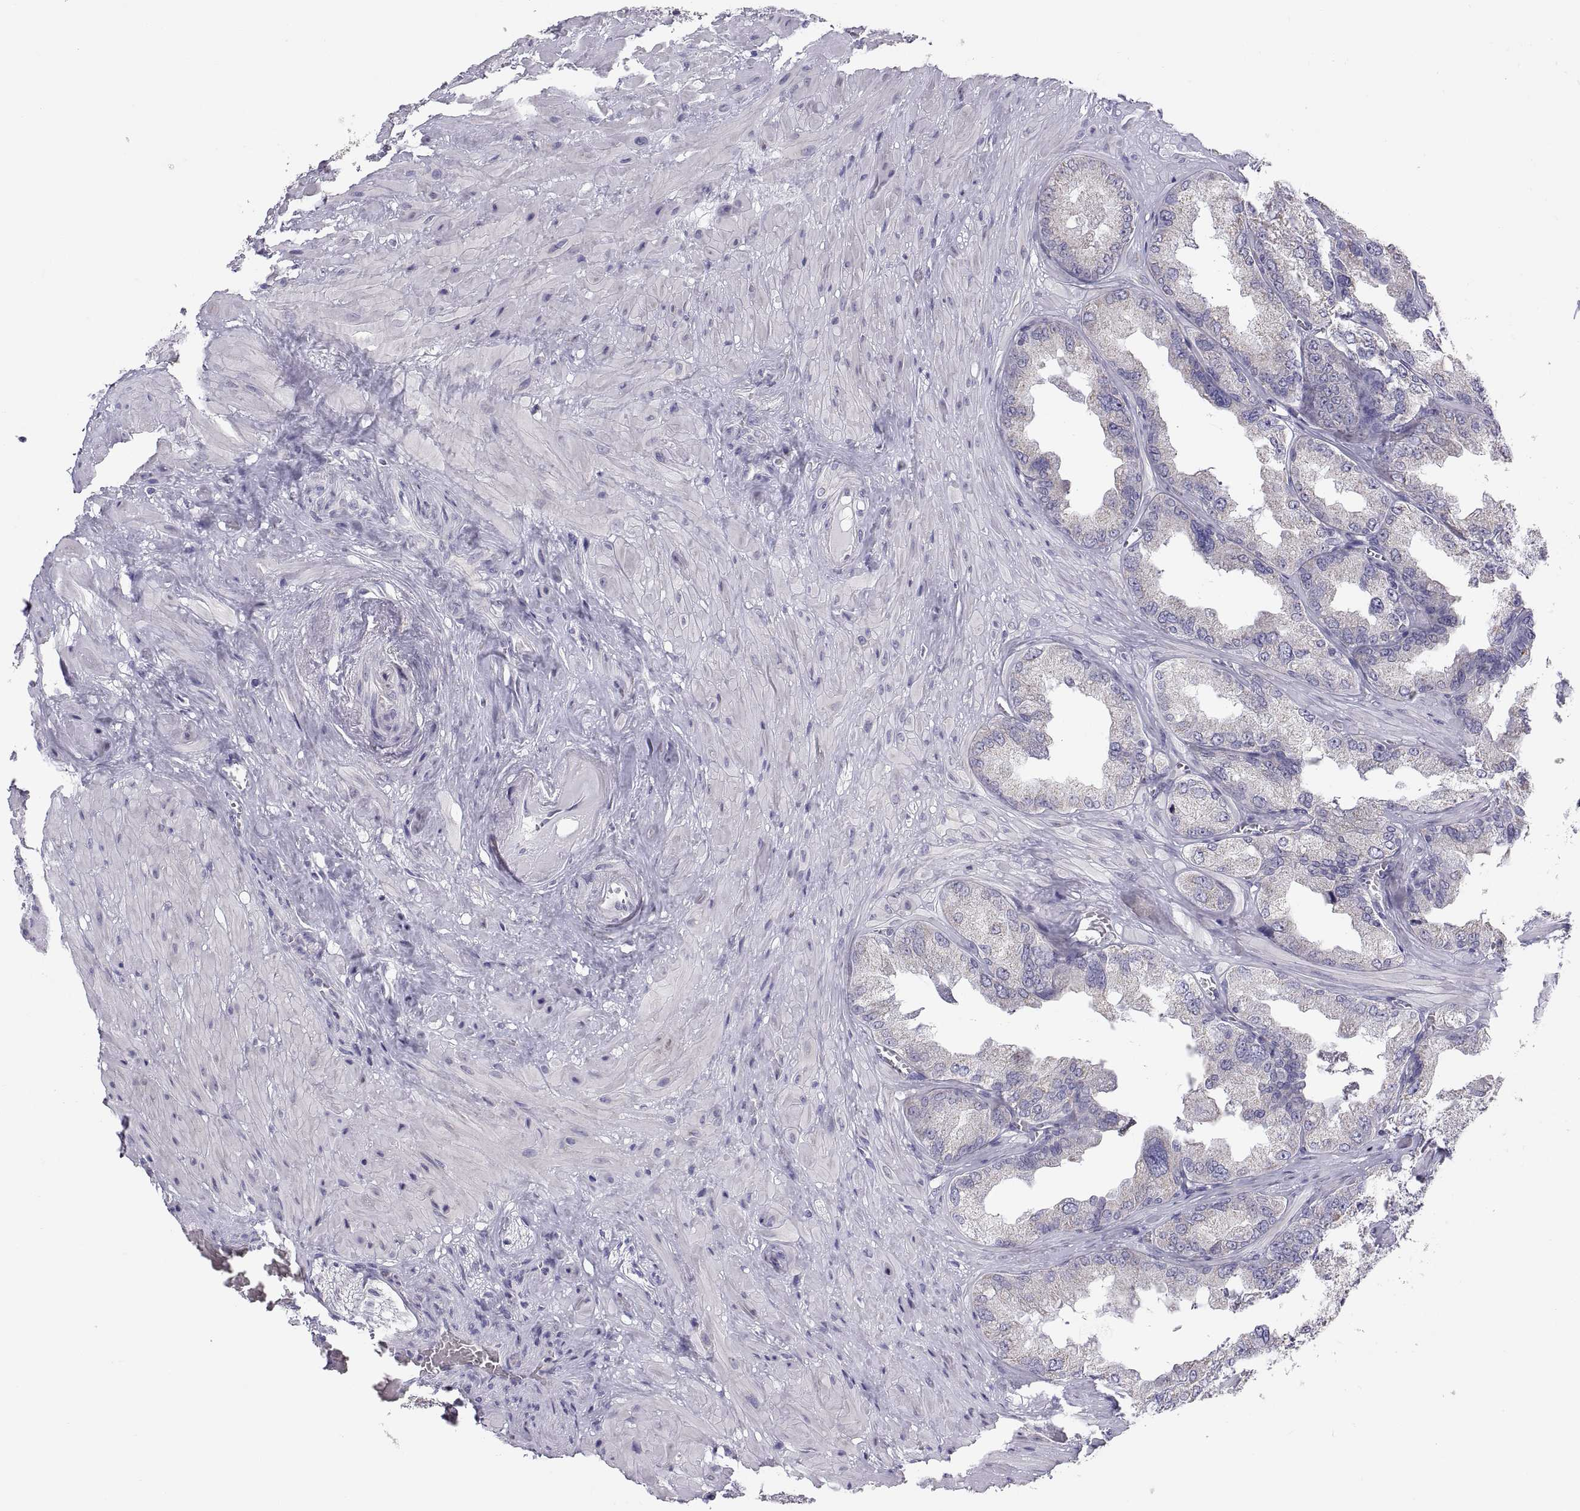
{"staining": {"intensity": "negative", "quantity": "none", "location": "none"}, "tissue": "seminal vesicle", "cell_type": "Glandular cells", "image_type": "normal", "snomed": [{"axis": "morphology", "description": "Normal tissue, NOS"}, {"axis": "topography", "description": "Seminal veicle"}], "caption": "This is an immunohistochemistry micrograph of normal human seminal vesicle. There is no expression in glandular cells.", "gene": "TNNC1", "patient": {"sex": "male", "age": 72}}